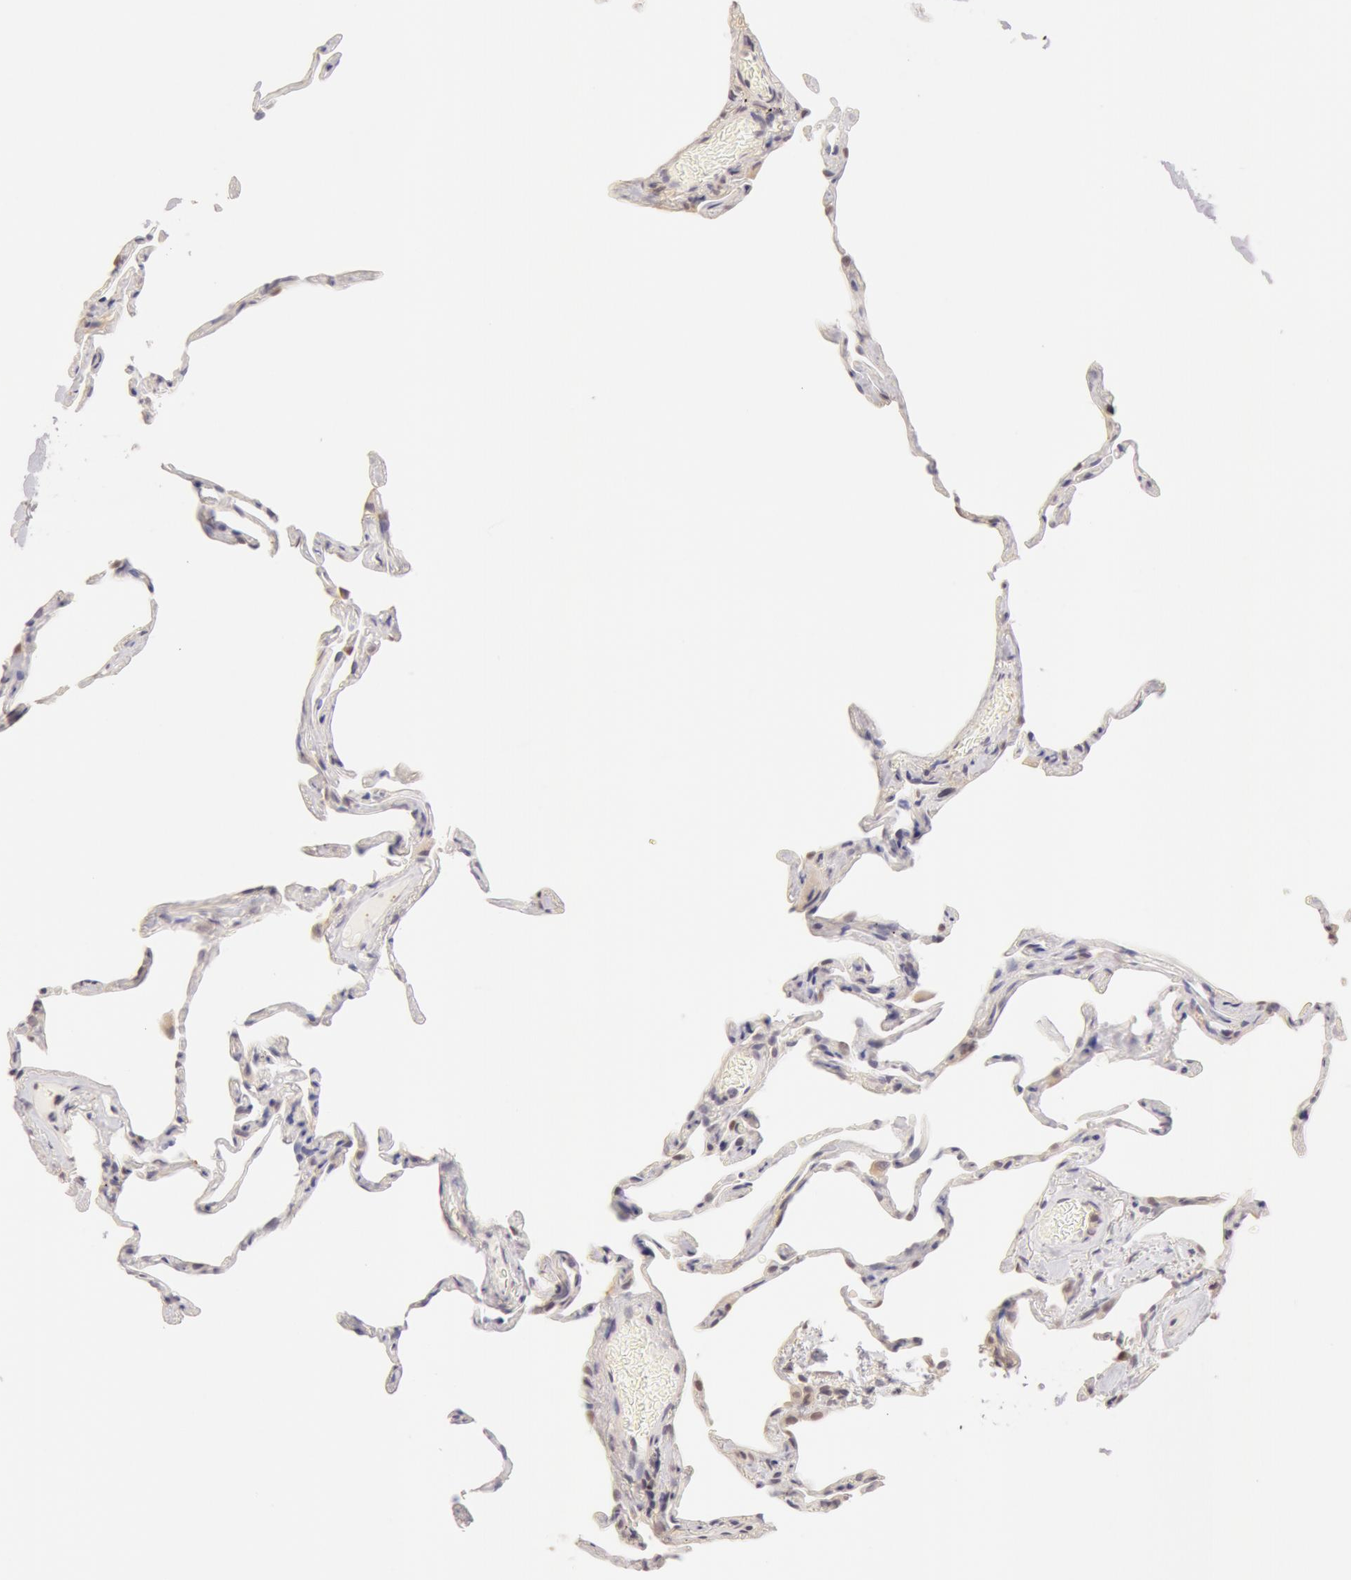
{"staining": {"intensity": "negative", "quantity": "none", "location": "none"}, "tissue": "lung", "cell_type": "Alveolar cells", "image_type": "normal", "snomed": [{"axis": "morphology", "description": "Normal tissue, NOS"}, {"axis": "topography", "description": "Lung"}], "caption": "IHC of benign lung displays no positivity in alveolar cells.", "gene": "ZNF597", "patient": {"sex": "female", "age": 75}}